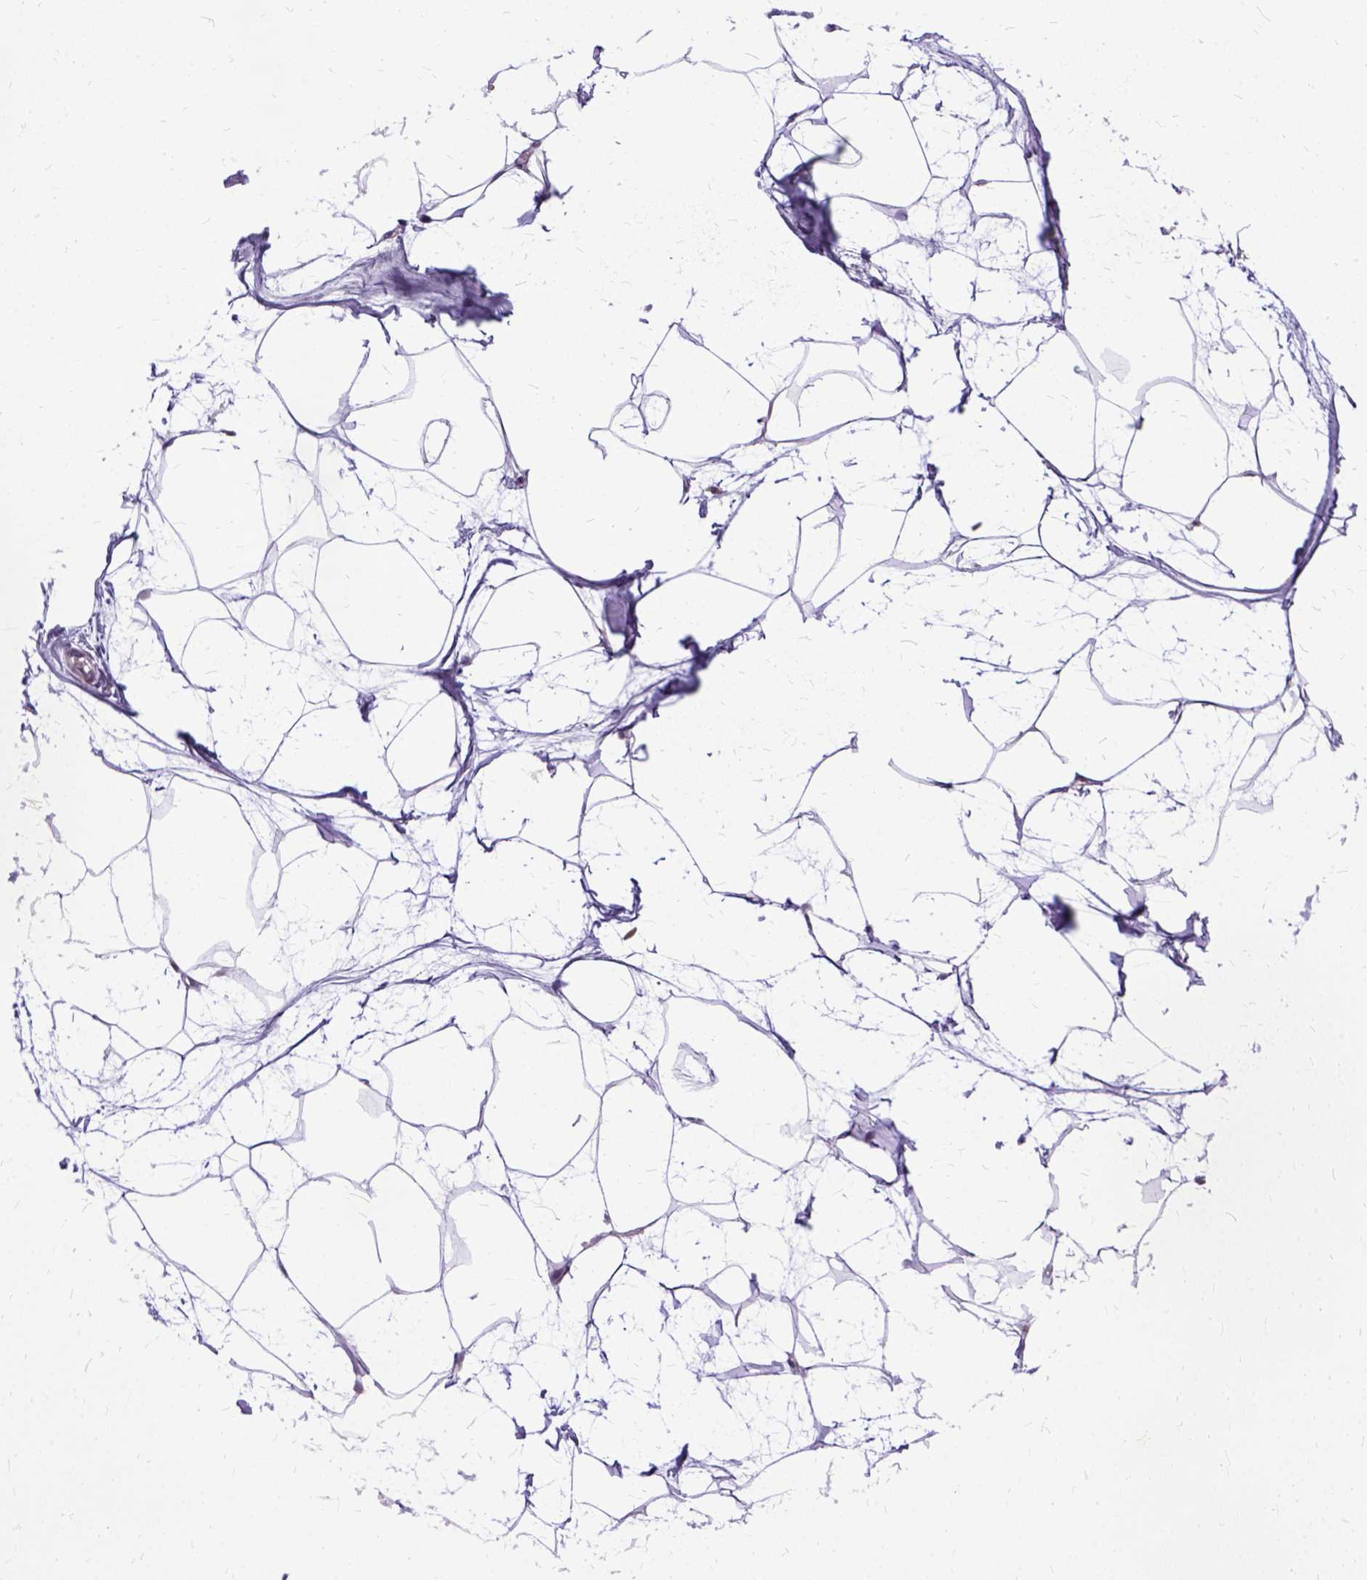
{"staining": {"intensity": "weak", "quantity": ">75%", "location": "nuclear"}, "tissue": "breast", "cell_type": "Adipocytes", "image_type": "normal", "snomed": [{"axis": "morphology", "description": "Normal tissue, NOS"}, {"axis": "topography", "description": "Breast"}], "caption": "Breast stained with DAB IHC reveals low levels of weak nuclear expression in approximately >75% of adipocytes.", "gene": "SETD1A", "patient": {"sex": "female", "age": 45}}